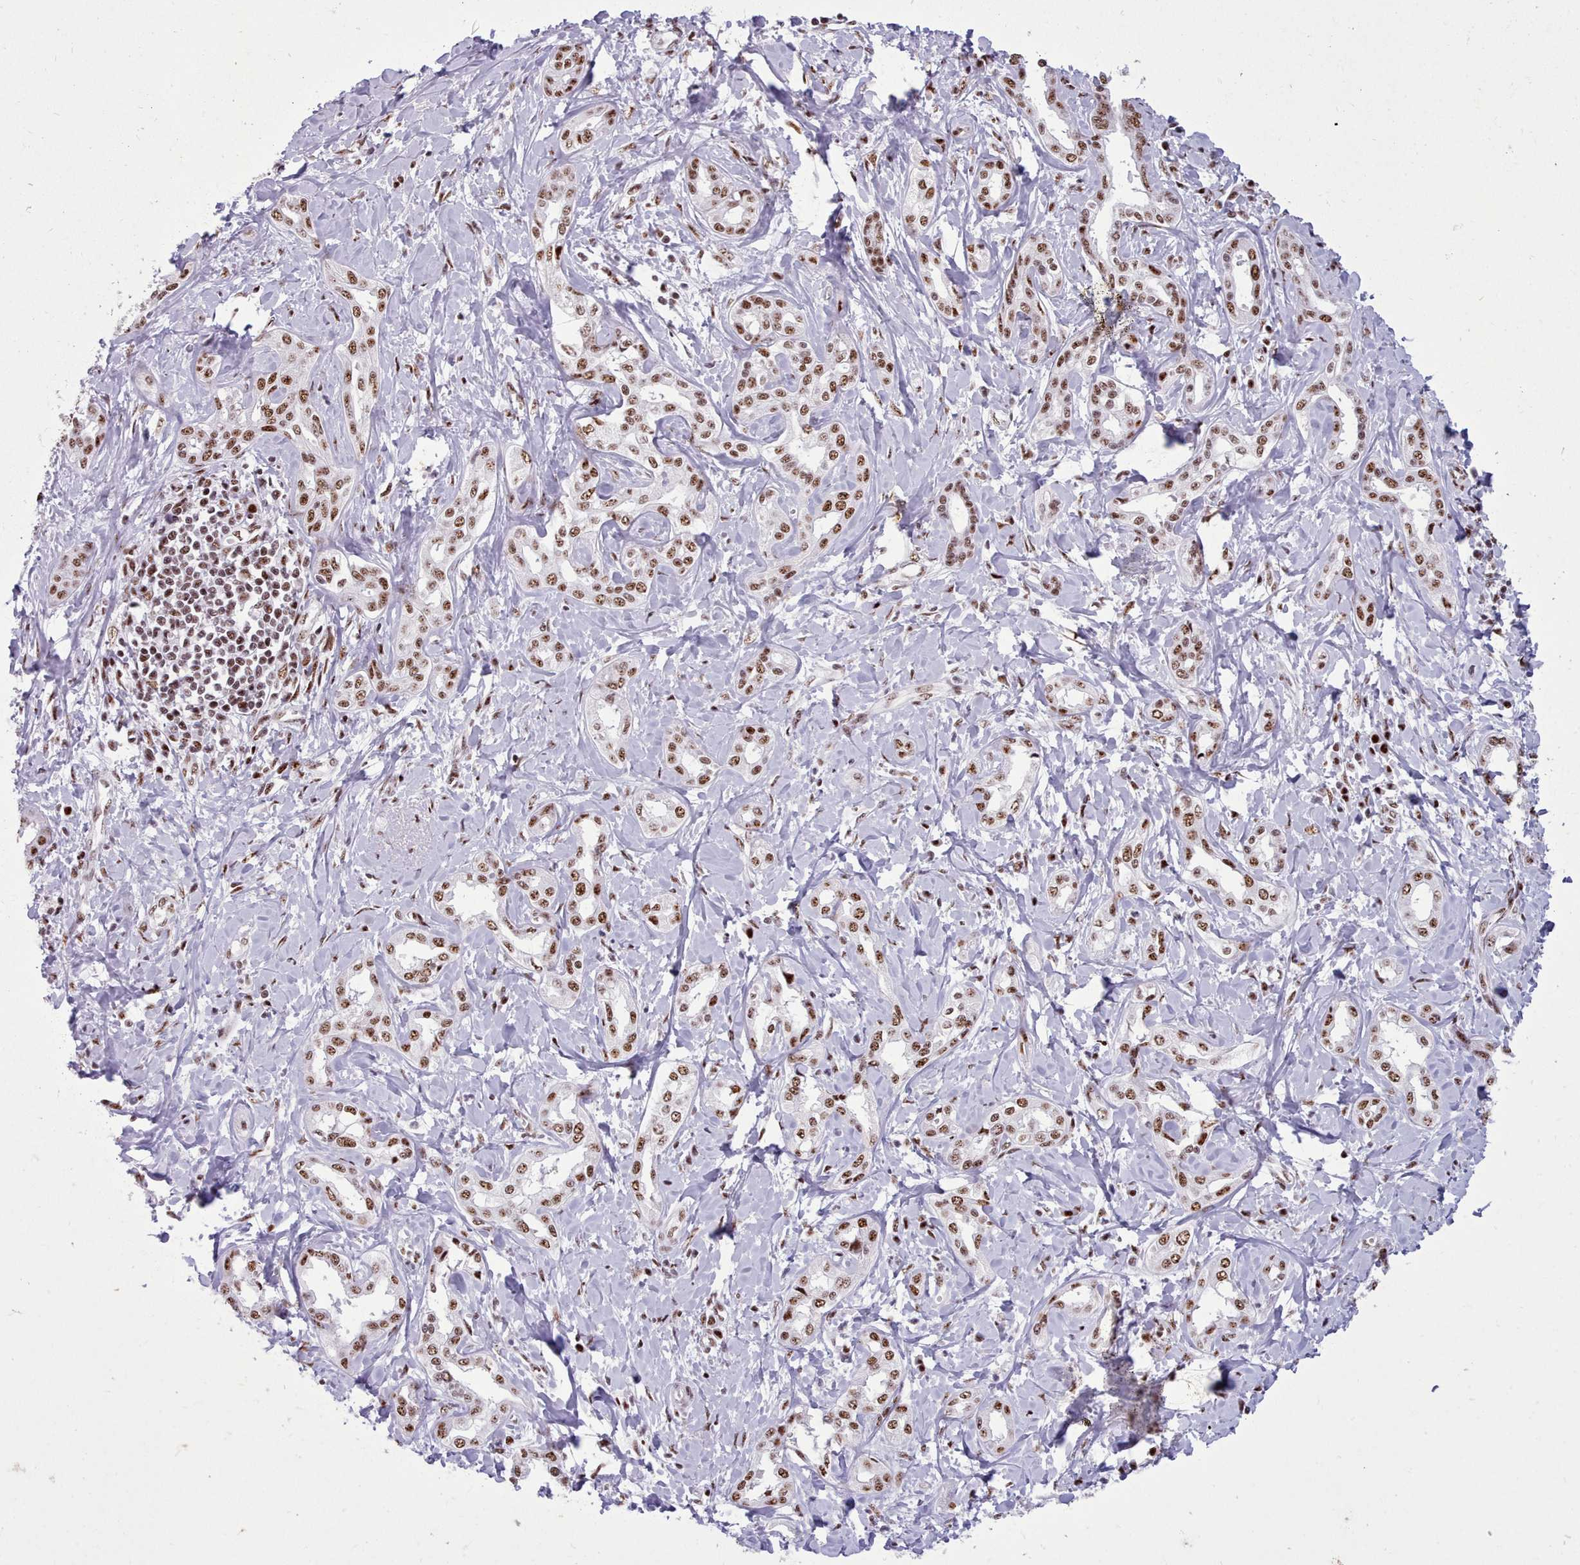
{"staining": {"intensity": "moderate", "quantity": ">75%", "location": "nuclear"}, "tissue": "liver cancer", "cell_type": "Tumor cells", "image_type": "cancer", "snomed": [{"axis": "morphology", "description": "Cholangiocarcinoma"}, {"axis": "topography", "description": "Liver"}], "caption": "This photomicrograph demonstrates liver cancer stained with immunohistochemistry (IHC) to label a protein in brown. The nuclear of tumor cells show moderate positivity for the protein. Nuclei are counter-stained blue.", "gene": "TMEM35B", "patient": {"sex": "female", "age": 77}}